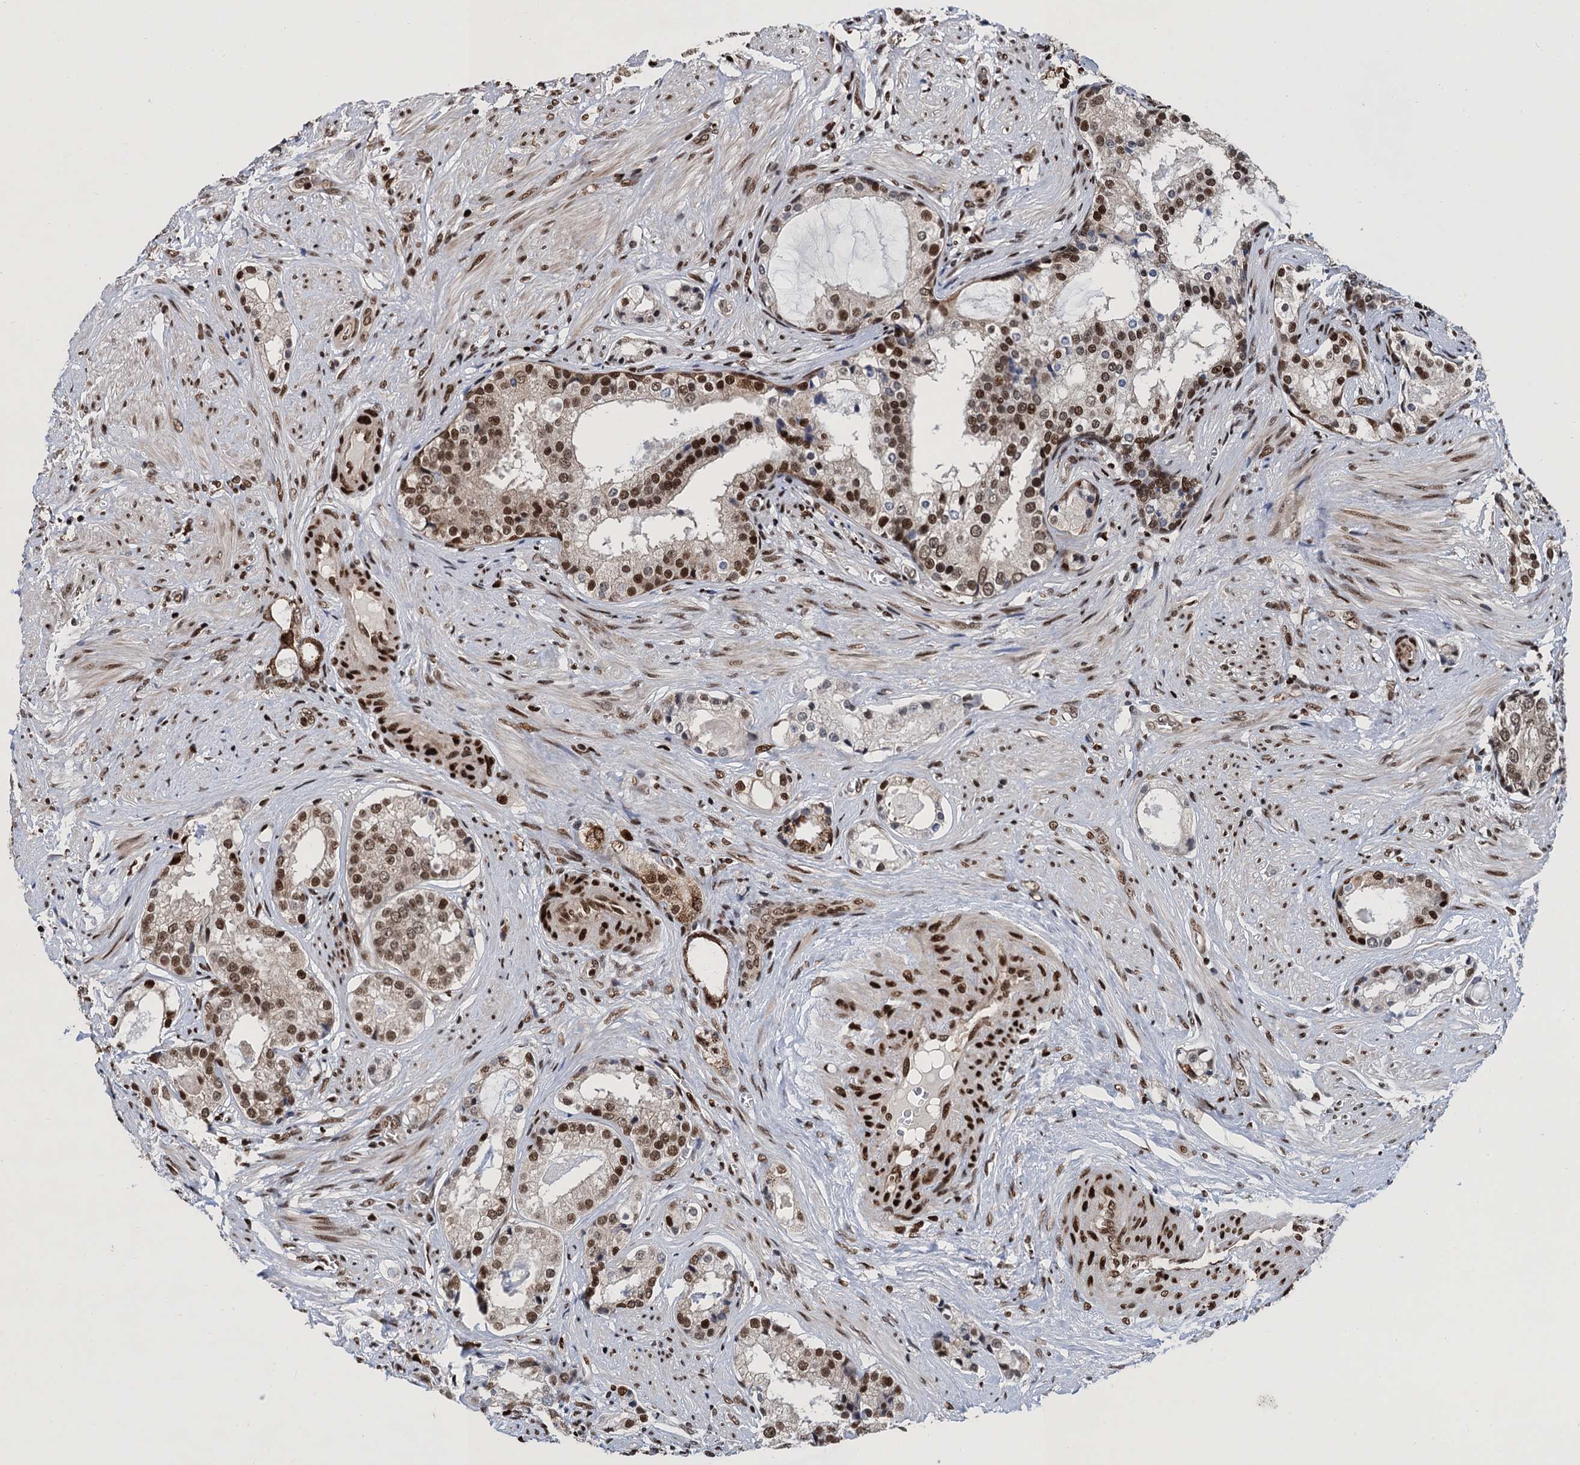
{"staining": {"intensity": "moderate", "quantity": "25%-75%", "location": "nuclear"}, "tissue": "prostate cancer", "cell_type": "Tumor cells", "image_type": "cancer", "snomed": [{"axis": "morphology", "description": "Adenocarcinoma, High grade"}, {"axis": "topography", "description": "Prostate"}], "caption": "Moderate nuclear positivity is identified in approximately 25%-75% of tumor cells in high-grade adenocarcinoma (prostate).", "gene": "PPP4R1", "patient": {"sex": "male", "age": 58}}